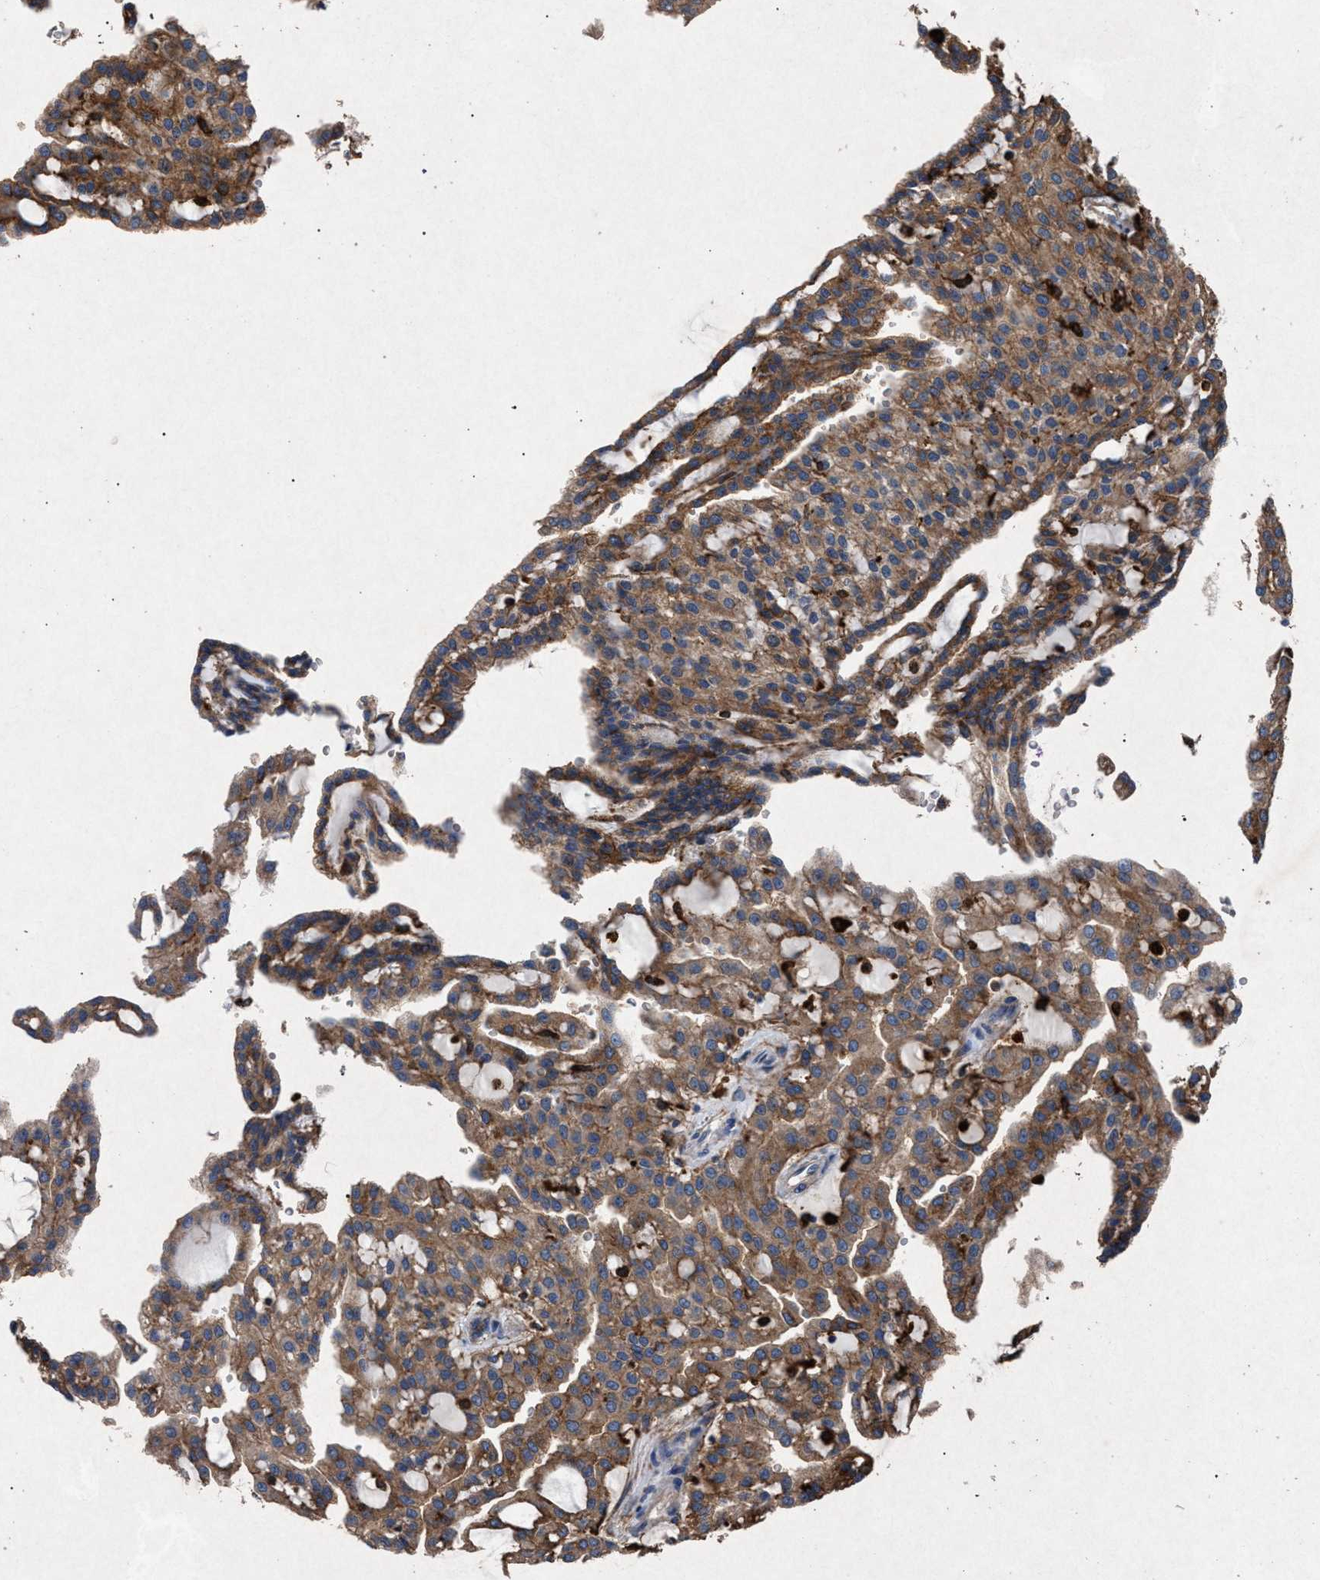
{"staining": {"intensity": "moderate", "quantity": ">75%", "location": "cytoplasmic/membranous"}, "tissue": "renal cancer", "cell_type": "Tumor cells", "image_type": "cancer", "snomed": [{"axis": "morphology", "description": "Adenocarcinoma, NOS"}, {"axis": "topography", "description": "Kidney"}], "caption": "High-power microscopy captured an IHC micrograph of renal cancer (adenocarcinoma), revealing moderate cytoplasmic/membranous positivity in approximately >75% of tumor cells. The staining is performed using DAB brown chromogen to label protein expression. The nuclei are counter-stained blue using hematoxylin.", "gene": "MARCKS", "patient": {"sex": "male", "age": 63}}